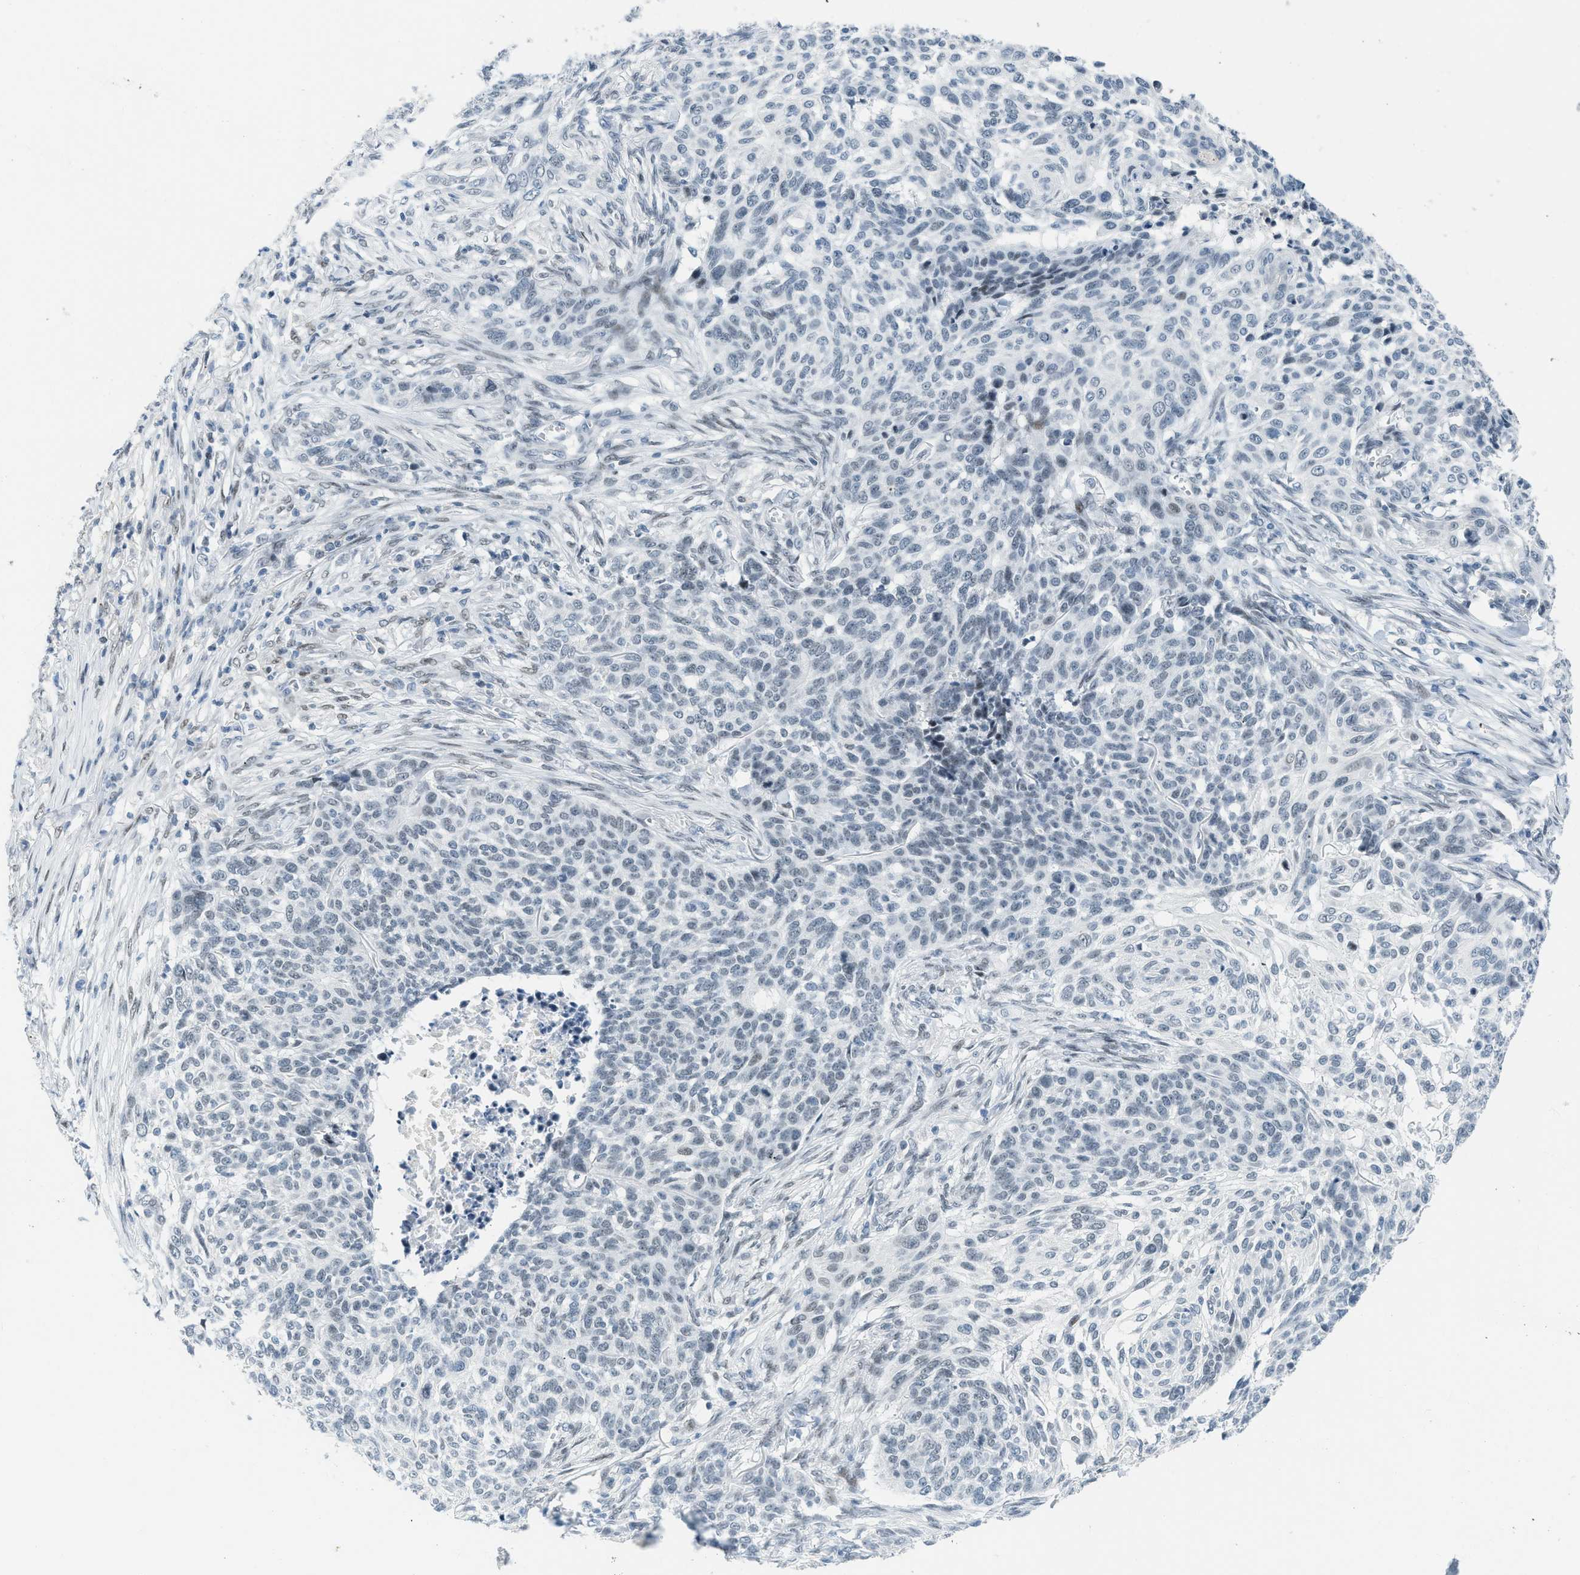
{"staining": {"intensity": "negative", "quantity": "none", "location": "none"}, "tissue": "skin cancer", "cell_type": "Tumor cells", "image_type": "cancer", "snomed": [{"axis": "morphology", "description": "Basal cell carcinoma"}, {"axis": "topography", "description": "Skin"}], "caption": "Immunohistochemistry of human skin basal cell carcinoma shows no staining in tumor cells.", "gene": "PBX1", "patient": {"sex": "male", "age": 85}}